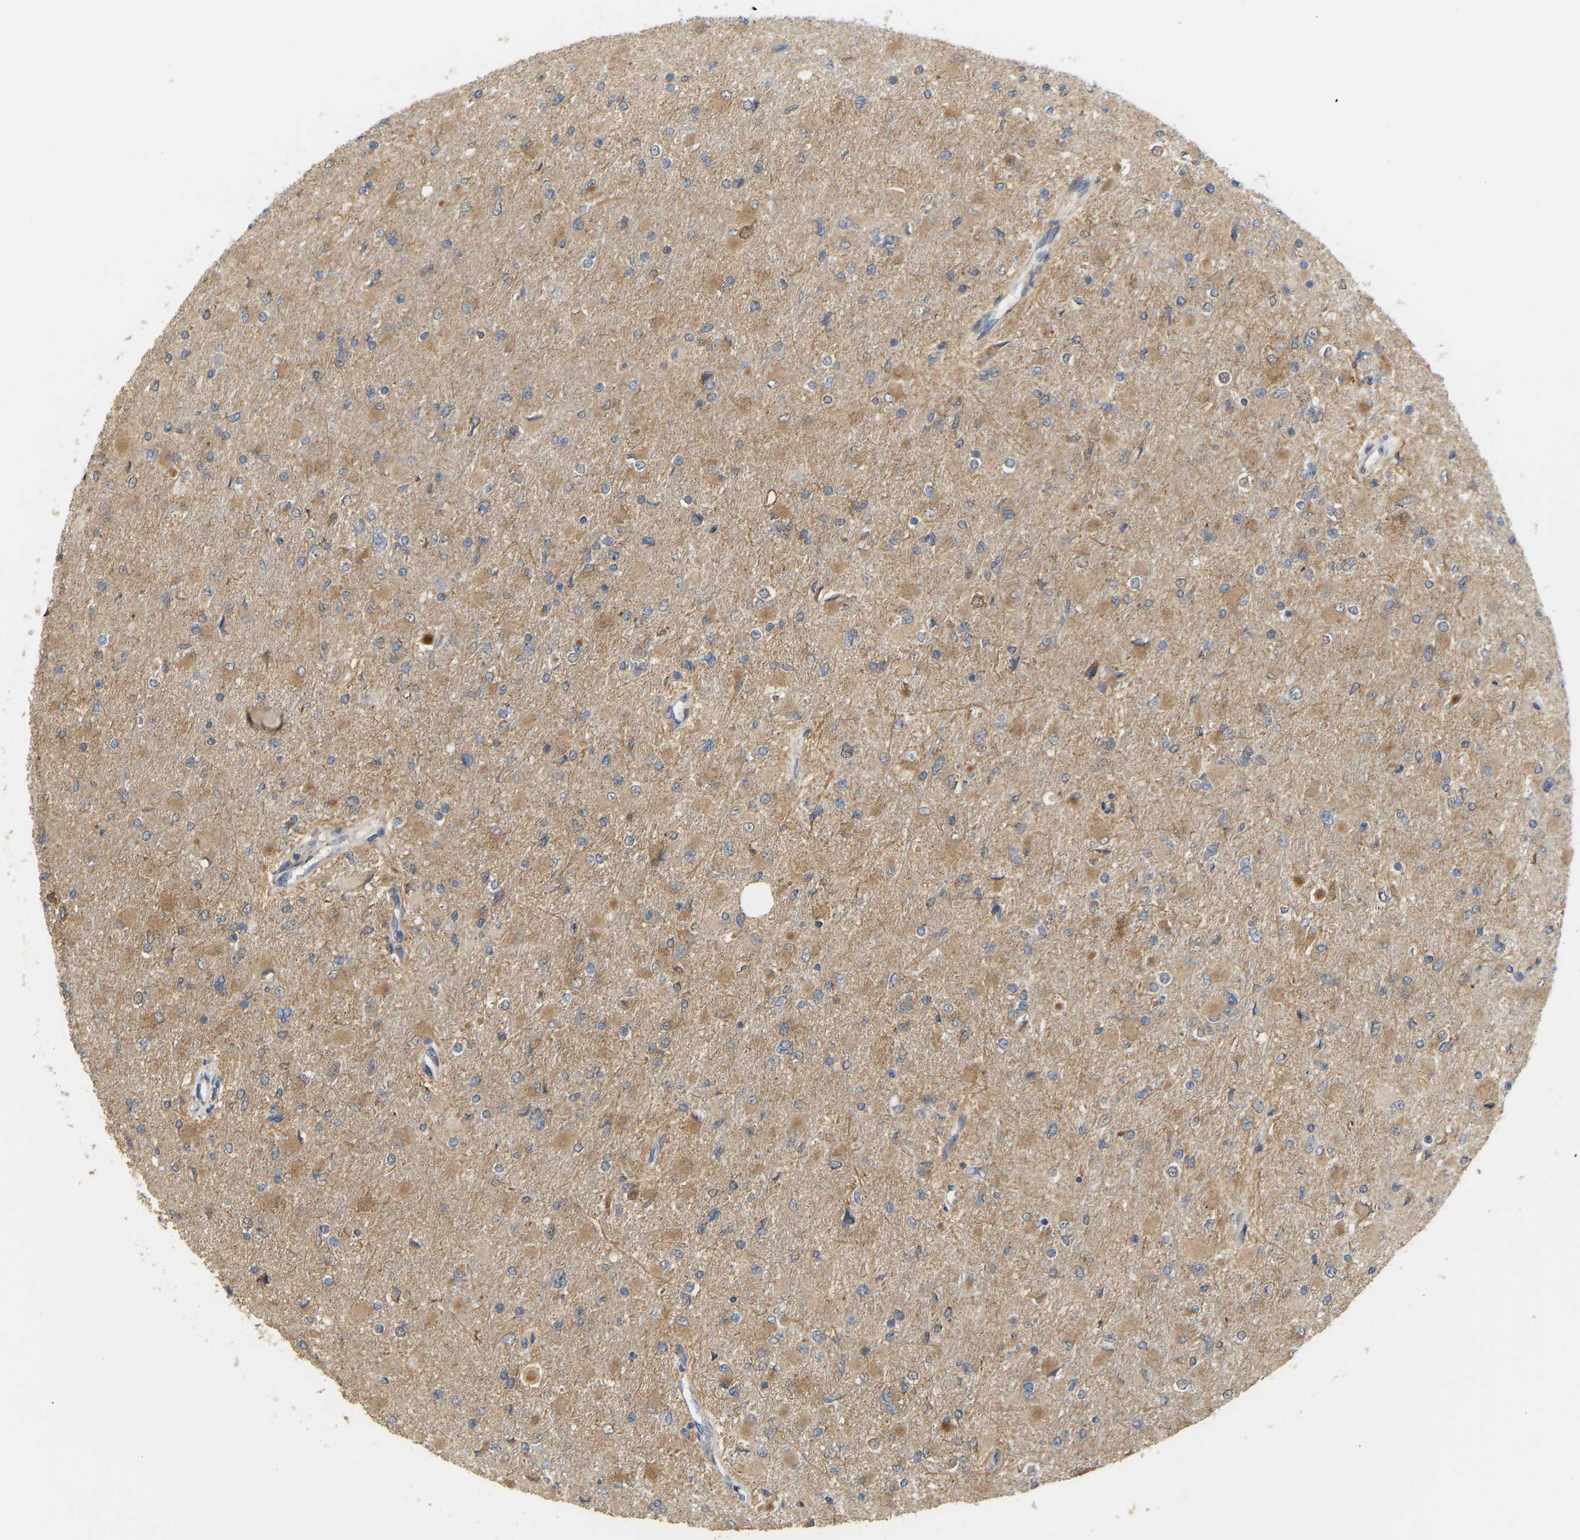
{"staining": {"intensity": "moderate", "quantity": "25%-75%", "location": "cytoplasmic/membranous"}, "tissue": "glioma", "cell_type": "Tumor cells", "image_type": "cancer", "snomed": [{"axis": "morphology", "description": "Glioma, malignant, High grade"}, {"axis": "topography", "description": "Cerebral cortex"}], "caption": "High-power microscopy captured an IHC photomicrograph of malignant high-grade glioma, revealing moderate cytoplasmic/membranous positivity in approximately 25%-75% of tumor cells.", "gene": "HACD2", "patient": {"sex": "female", "age": 36}}